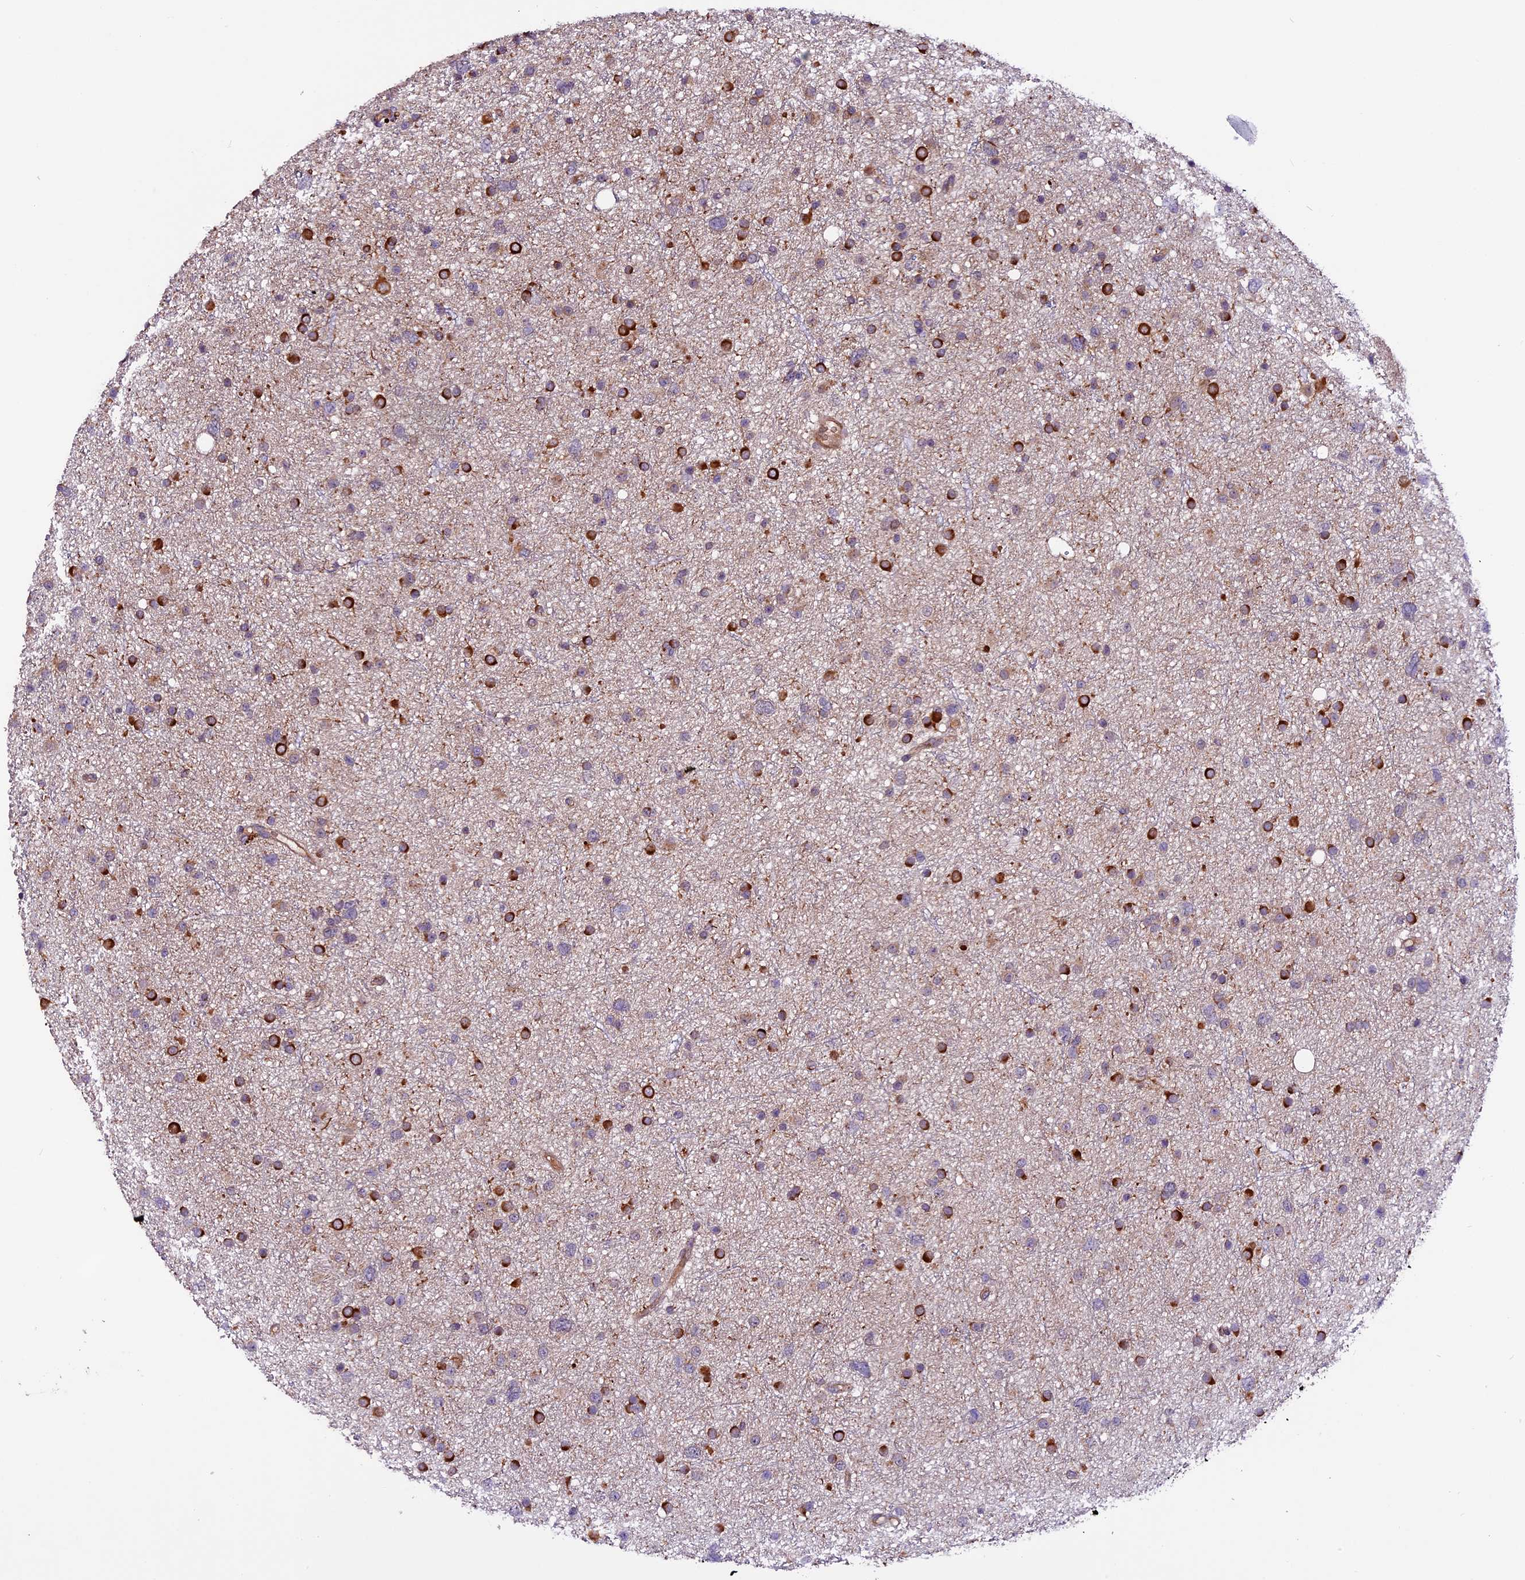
{"staining": {"intensity": "strong", "quantity": ">75%", "location": "cytoplasmic/membranous"}, "tissue": "glioma", "cell_type": "Tumor cells", "image_type": "cancer", "snomed": [{"axis": "morphology", "description": "Glioma, malignant, Low grade"}, {"axis": "topography", "description": "Cerebral cortex"}], "caption": "Strong cytoplasmic/membranous expression is seen in approximately >75% of tumor cells in low-grade glioma (malignant).", "gene": "RINL", "patient": {"sex": "female", "age": 39}}